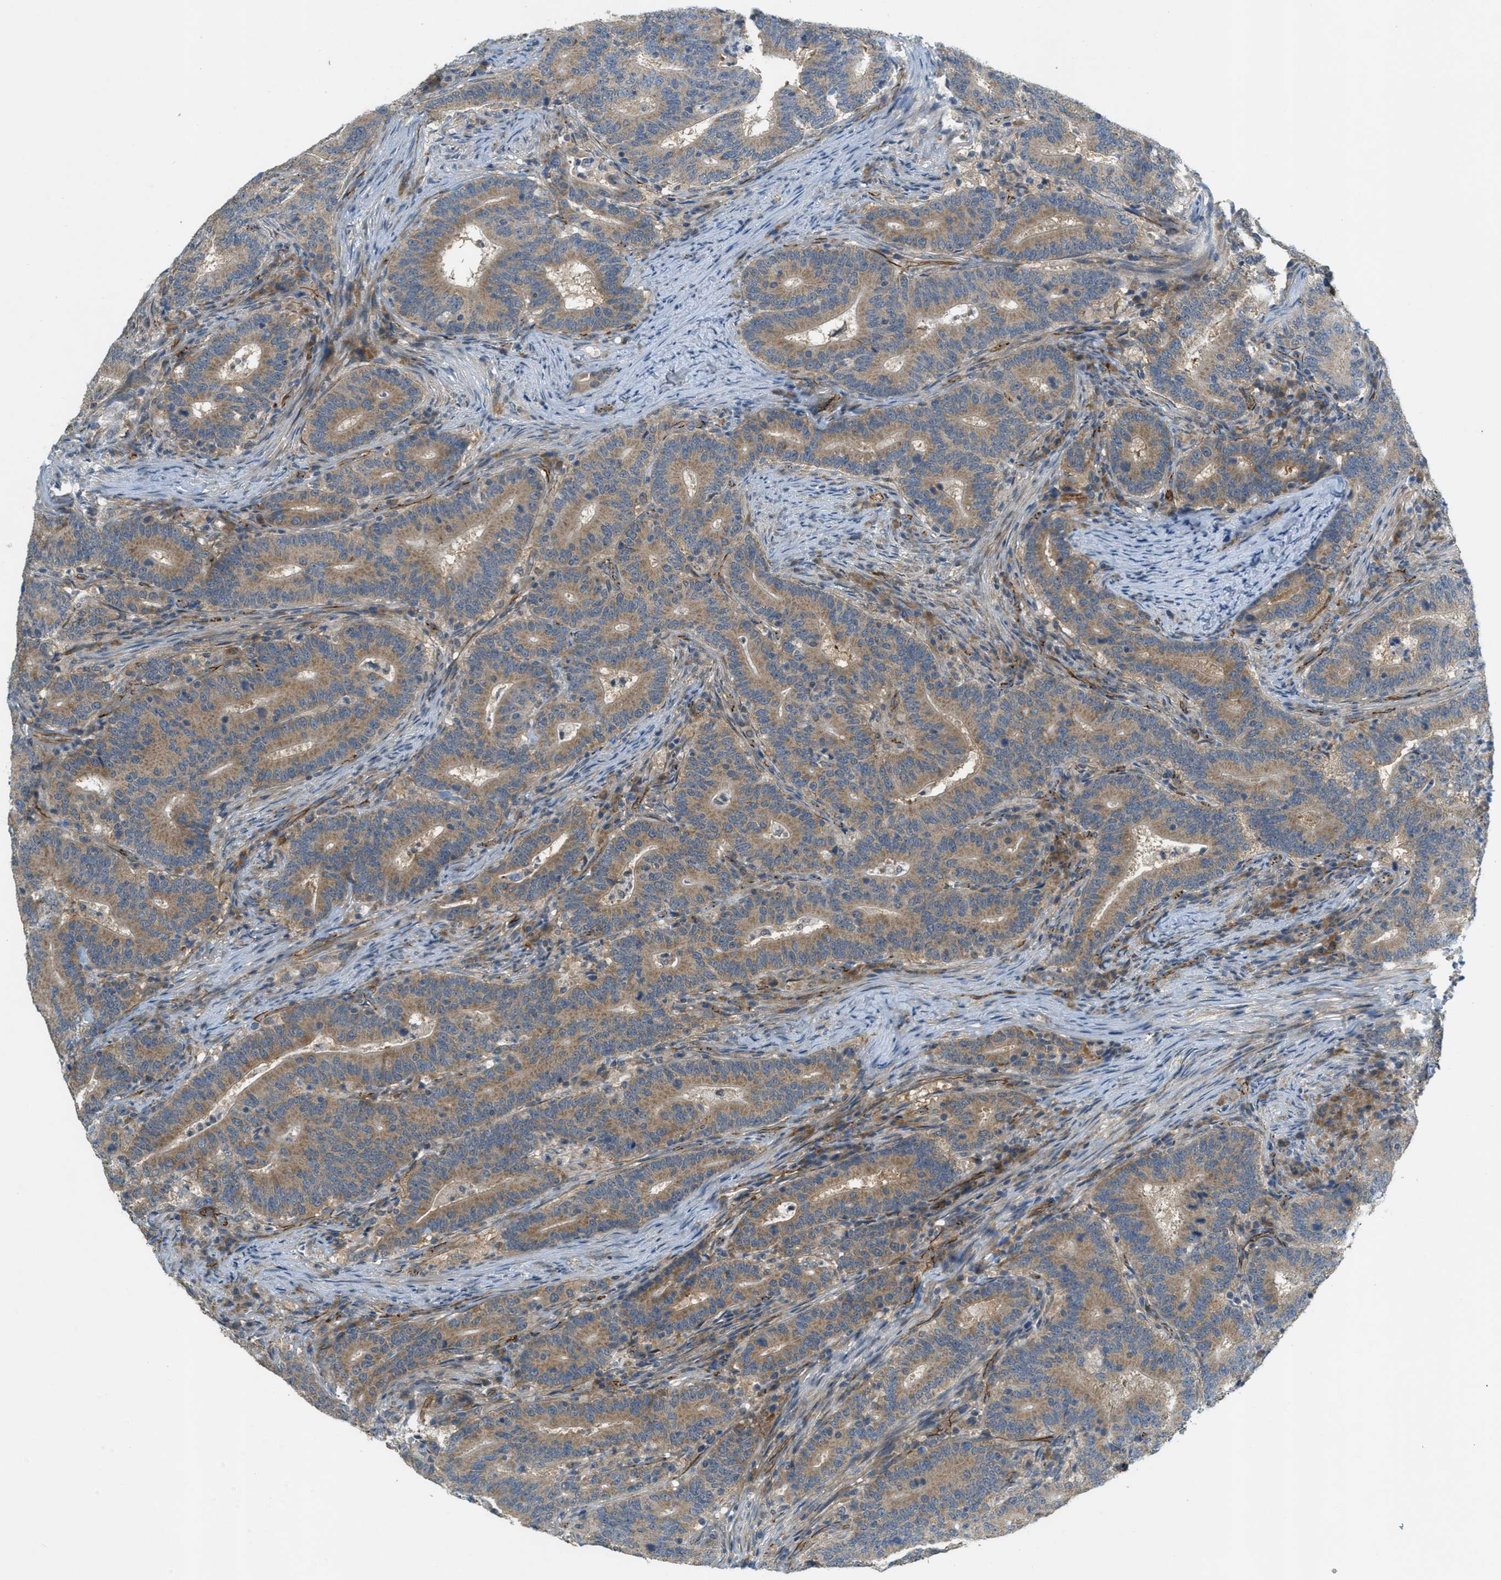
{"staining": {"intensity": "moderate", "quantity": ">75%", "location": "cytoplasmic/membranous"}, "tissue": "colorectal cancer", "cell_type": "Tumor cells", "image_type": "cancer", "snomed": [{"axis": "morphology", "description": "Adenocarcinoma, NOS"}, {"axis": "topography", "description": "Colon"}], "caption": "An immunohistochemistry micrograph of tumor tissue is shown. Protein staining in brown highlights moderate cytoplasmic/membranous positivity in colorectal cancer (adenocarcinoma) within tumor cells.", "gene": "JCAD", "patient": {"sex": "female", "age": 66}}